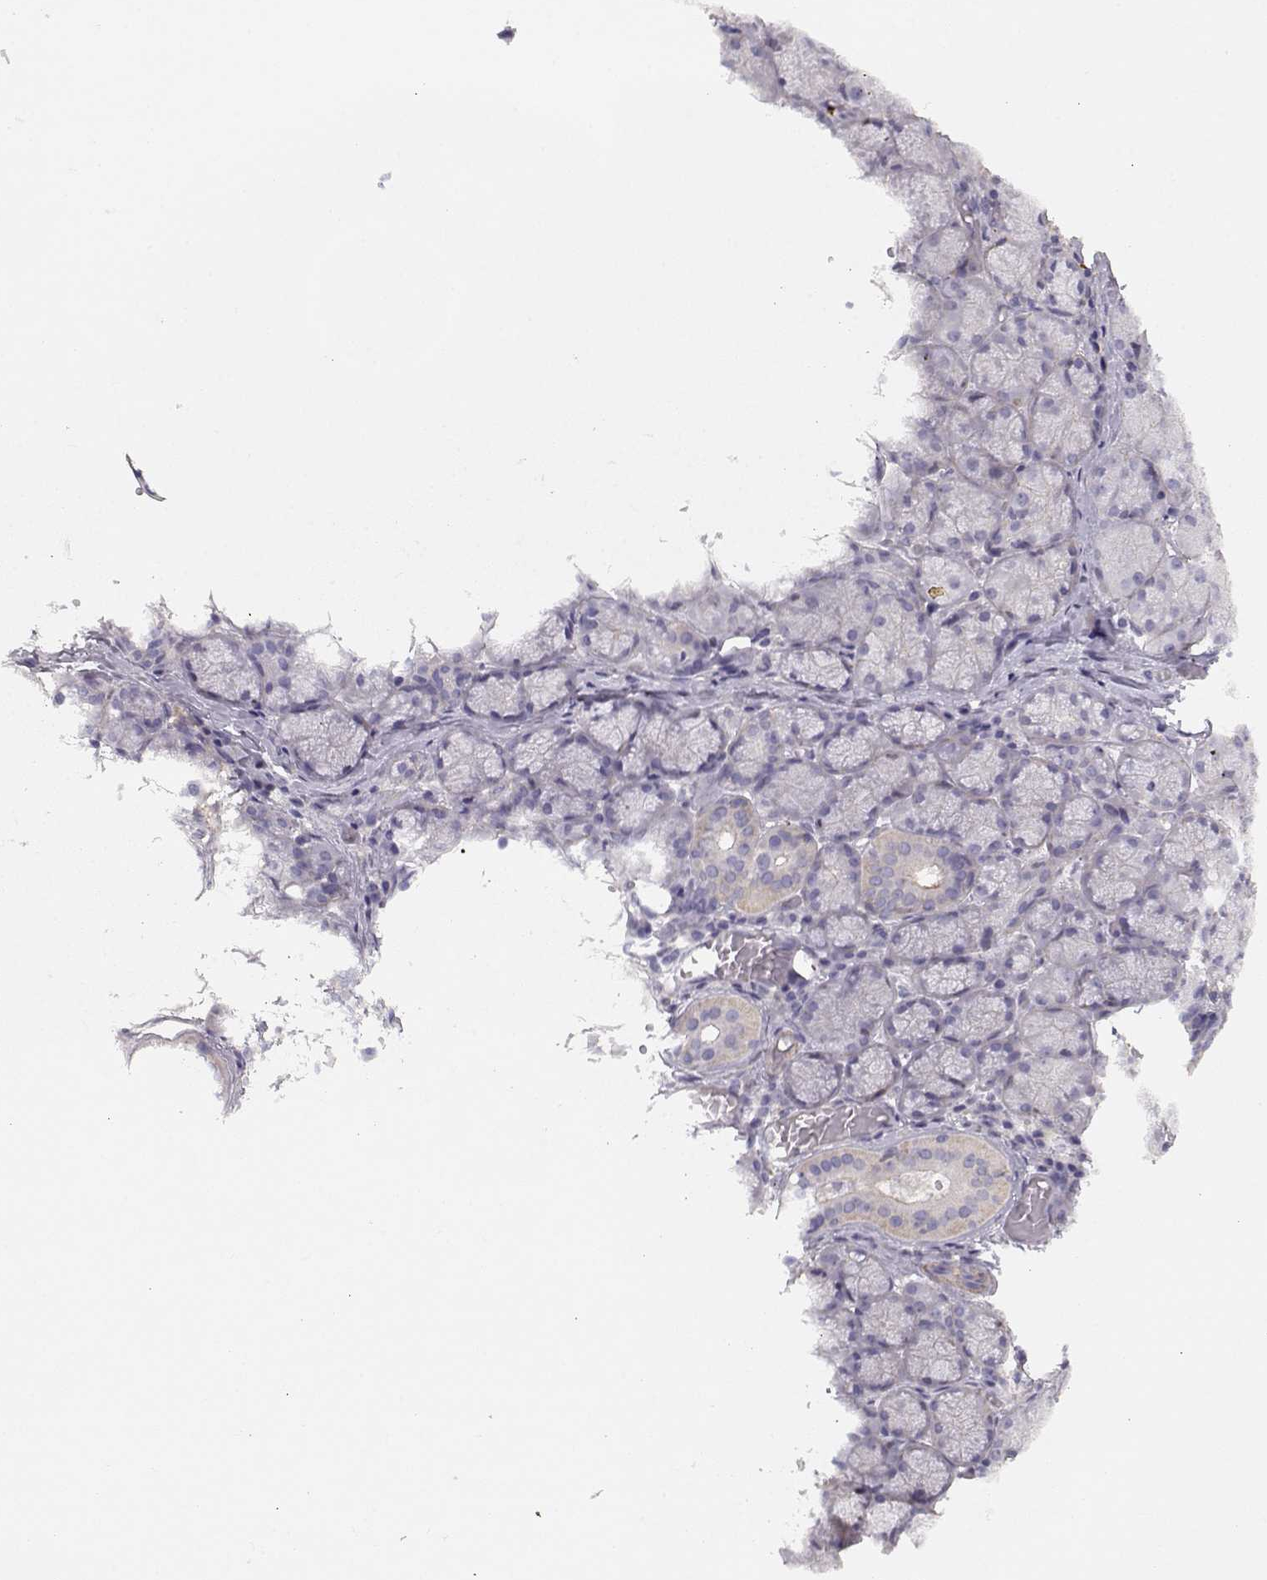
{"staining": {"intensity": "weak", "quantity": "<25%", "location": "cytoplasmic/membranous"}, "tissue": "salivary gland", "cell_type": "Glandular cells", "image_type": "normal", "snomed": [{"axis": "morphology", "description": "Normal tissue, NOS"}, {"axis": "topography", "description": "Salivary gland"}, {"axis": "topography", "description": "Peripheral nerve tissue"}], "caption": "Protein analysis of normal salivary gland demonstrates no significant expression in glandular cells.", "gene": "DAPL1", "patient": {"sex": "female", "age": 24}}